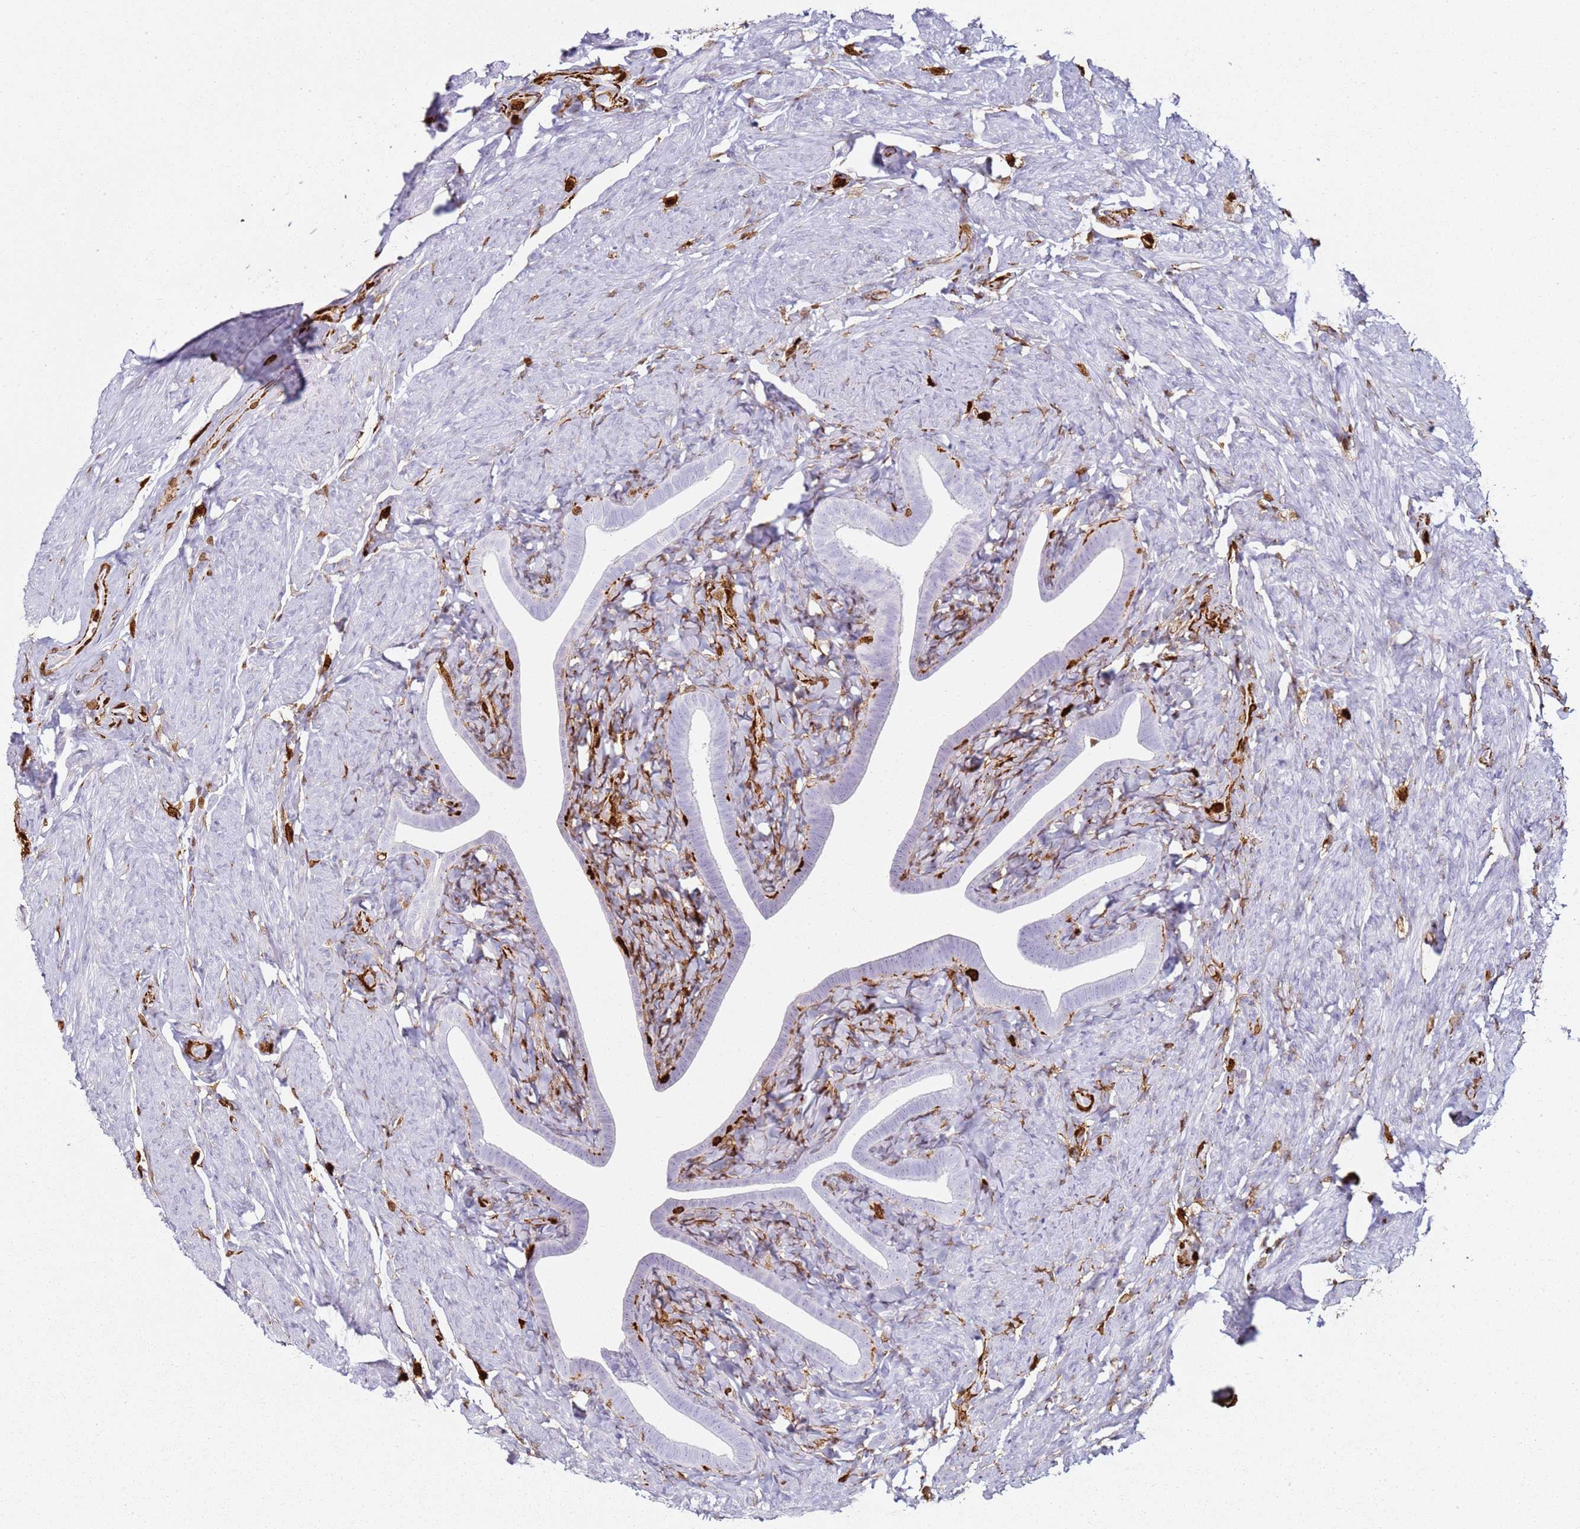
{"staining": {"intensity": "negative", "quantity": "none", "location": "none"}, "tissue": "fallopian tube", "cell_type": "Glandular cells", "image_type": "normal", "snomed": [{"axis": "morphology", "description": "Normal tissue, NOS"}, {"axis": "topography", "description": "Fallopian tube"}], "caption": "Protein analysis of unremarkable fallopian tube shows no significant staining in glandular cells. The staining is performed using DAB (3,3'-diaminobenzidine) brown chromogen with nuclei counter-stained in using hematoxylin.", "gene": "S100A4", "patient": {"sex": "female", "age": 69}}